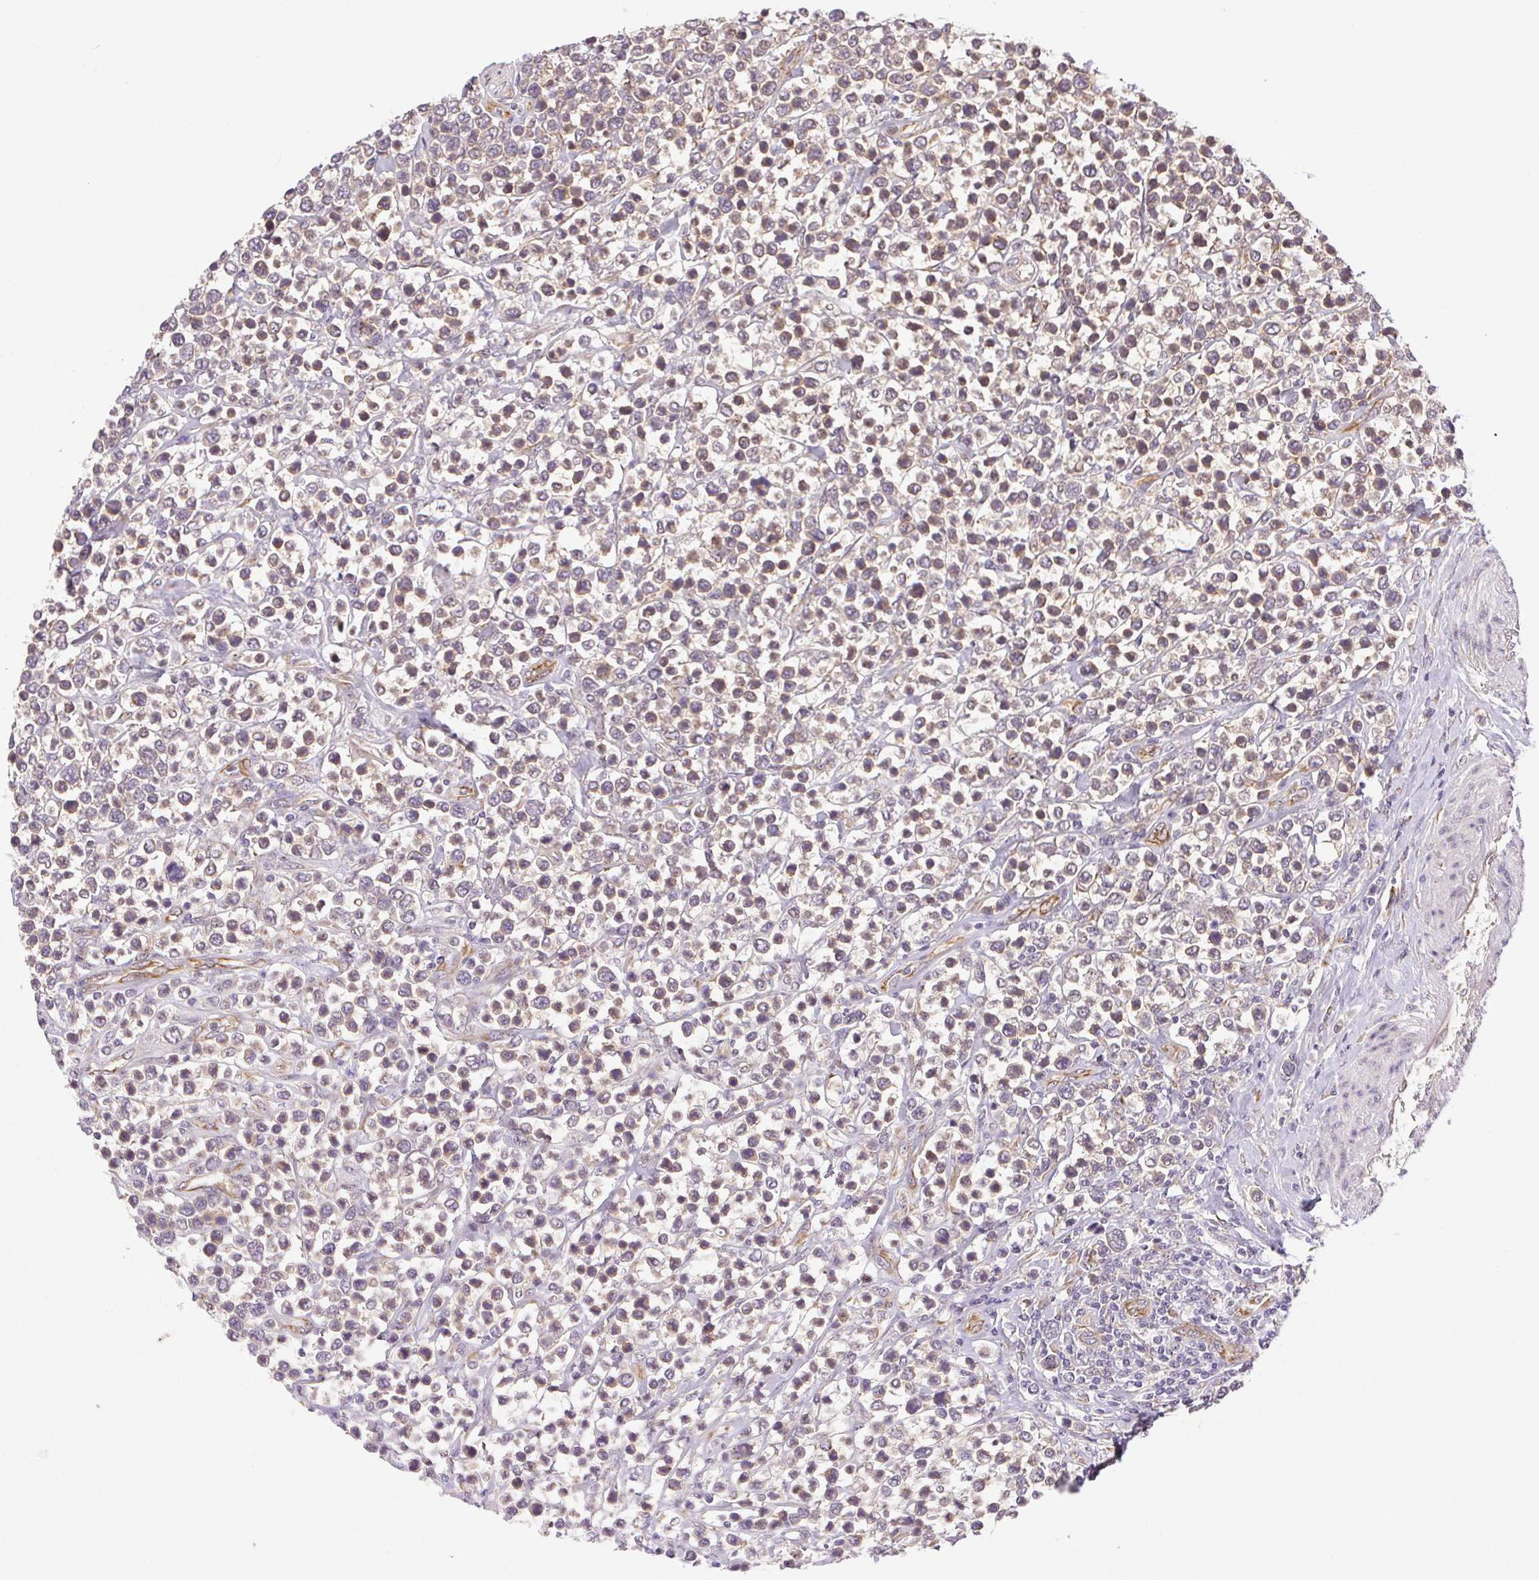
{"staining": {"intensity": "negative", "quantity": "none", "location": "none"}, "tissue": "lymphoma", "cell_type": "Tumor cells", "image_type": "cancer", "snomed": [{"axis": "morphology", "description": "Malignant lymphoma, non-Hodgkin's type, High grade"}, {"axis": "topography", "description": "Soft tissue"}], "caption": "A histopathology image of human lymphoma is negative for staining in tumor cells. (Brightfield microscopy of DAB immunohistochemistry at high magnification).", "gene": "LYPD5", "patient": {"sex": "female", "age": 56}}